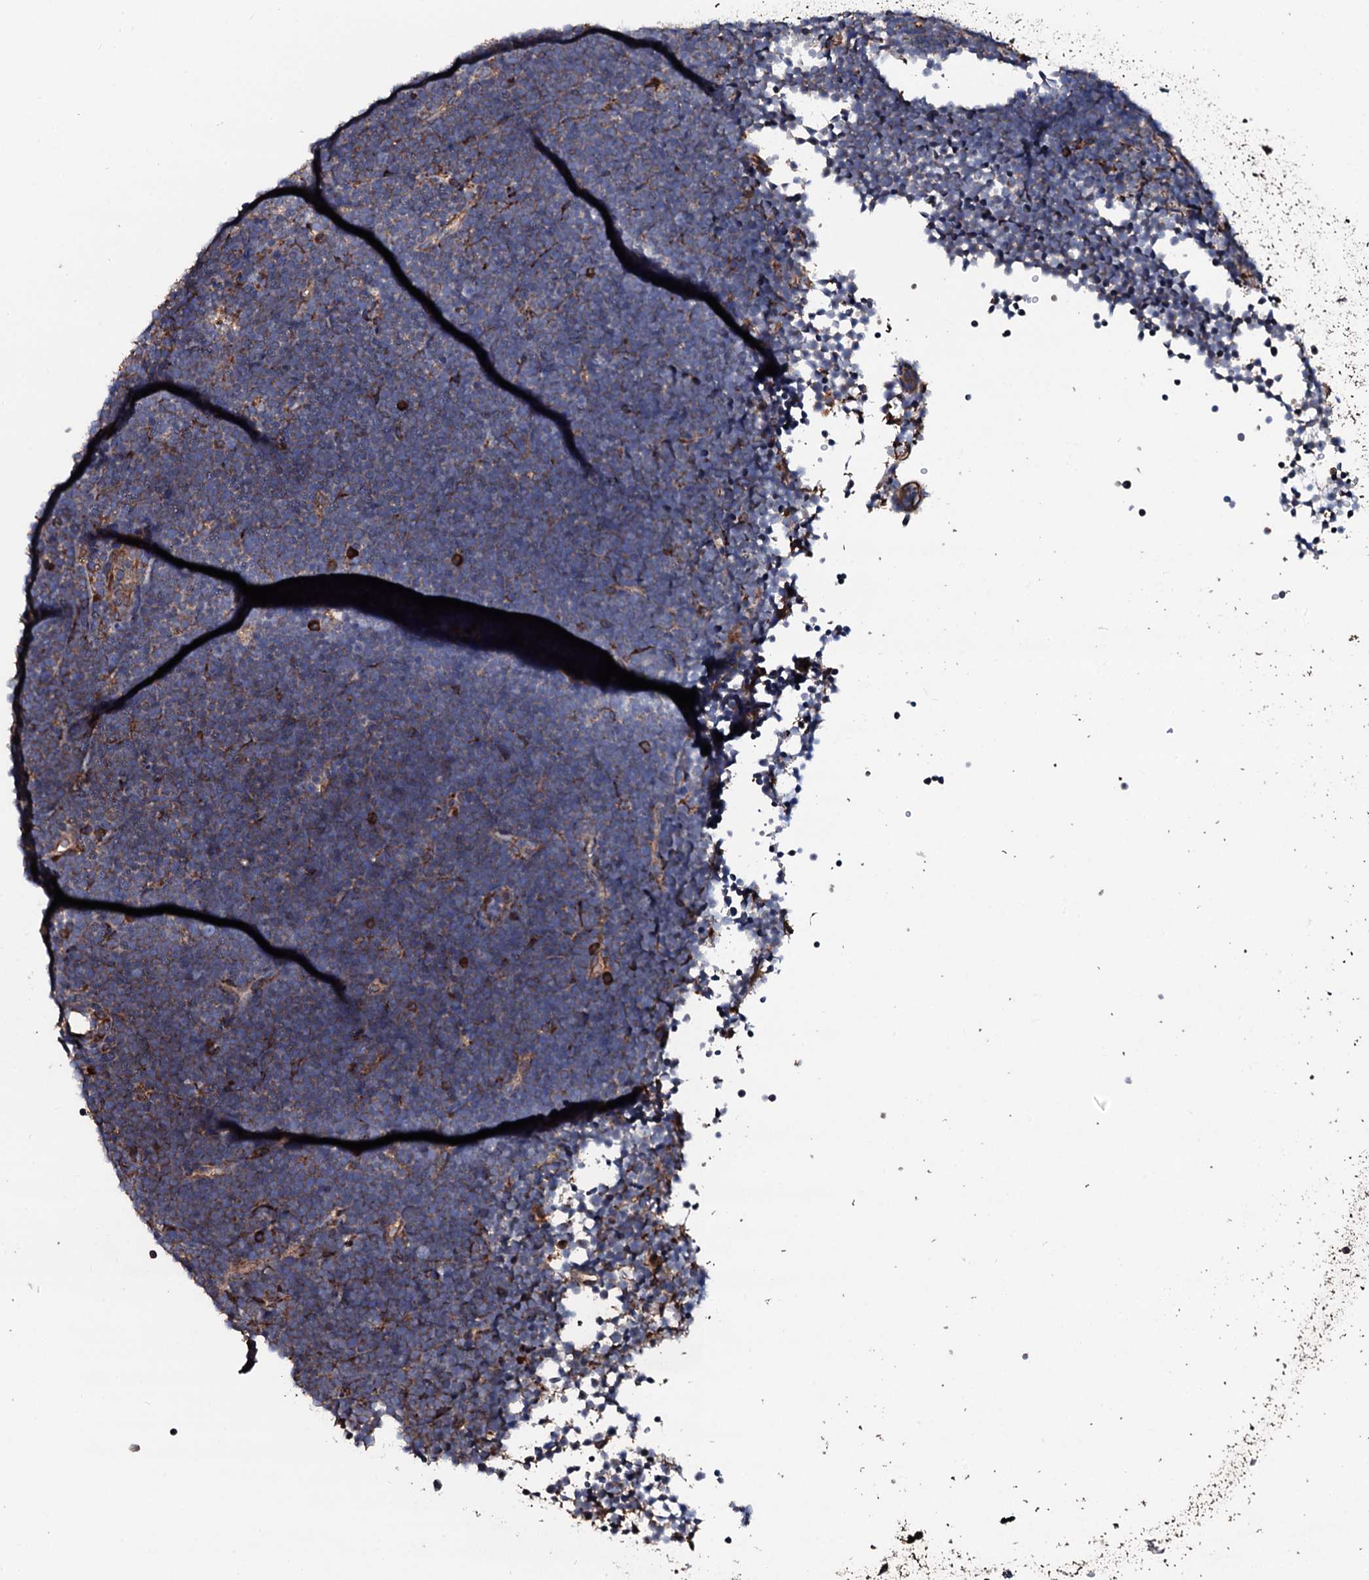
{"staining": {"intensity": "weak", "quantity": "<25%", "location": "cytoplasmic/membranous"}, "tissue": "lymphoma", "cell_type": "Tumor cells", "image_type": "cancer", "snomed": [{"axis": "morphology", "description": "Malignant lymphoma, non-Hodgkin's type, High grade"}, {"axis": "topography", "description": "Lymph node"}], "caption": "Immunohistochemical staining of lymphoma shows no significant positivity in tumor cells. Nuclei are stained in blue.", "gene": "CKAP5", "patient": {"sex": "male", "age": 13}}